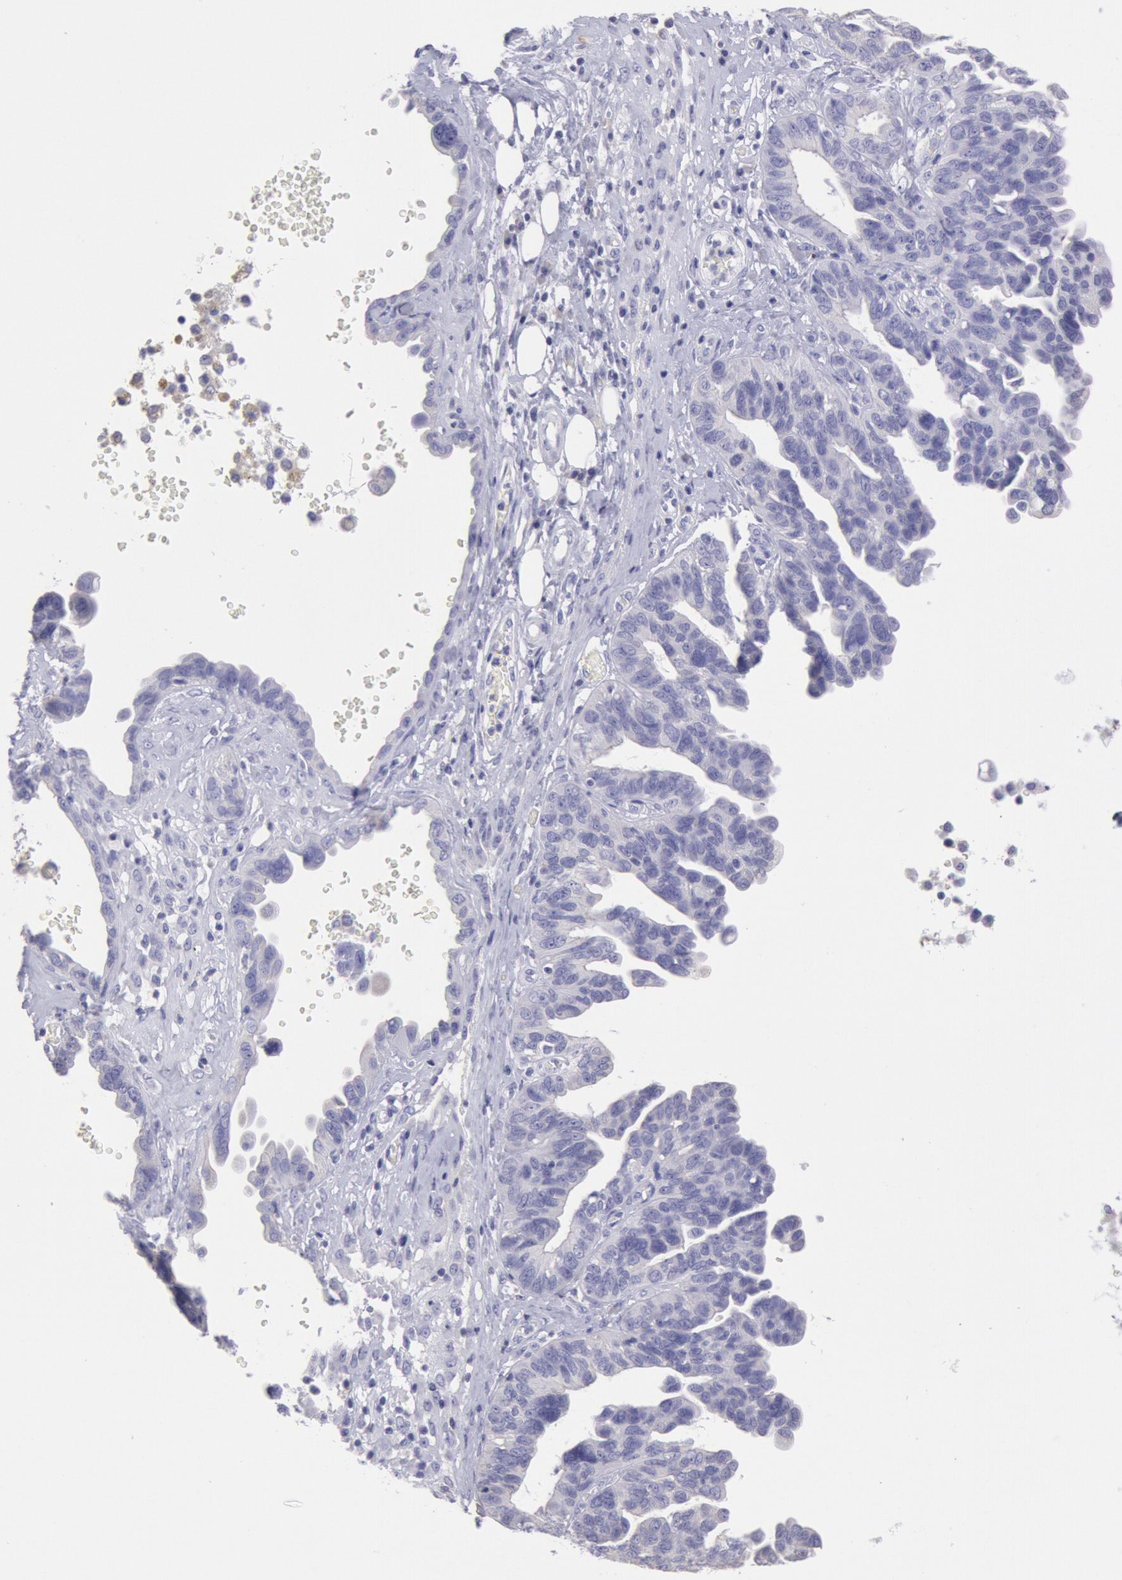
{"staining": {"intensity": "negative", "quantity": "none", "location": "none"}, "tissue": "ovarian cancer", "cell_type": "Tumor cells", "image_type": "cancer", "snomed": [{"axis": "morphology", "description": "Cystadenocarcinoma, serous, NOS"}, {"axis": "topography", "description": "Ovary"}], "caption": "Micrograph shows no significant protein expression in tumor cells of serous cystadenocarcinoma (ovarian).", "gene": "MYH7", "patient": {"sex": "female", "age": 64}}